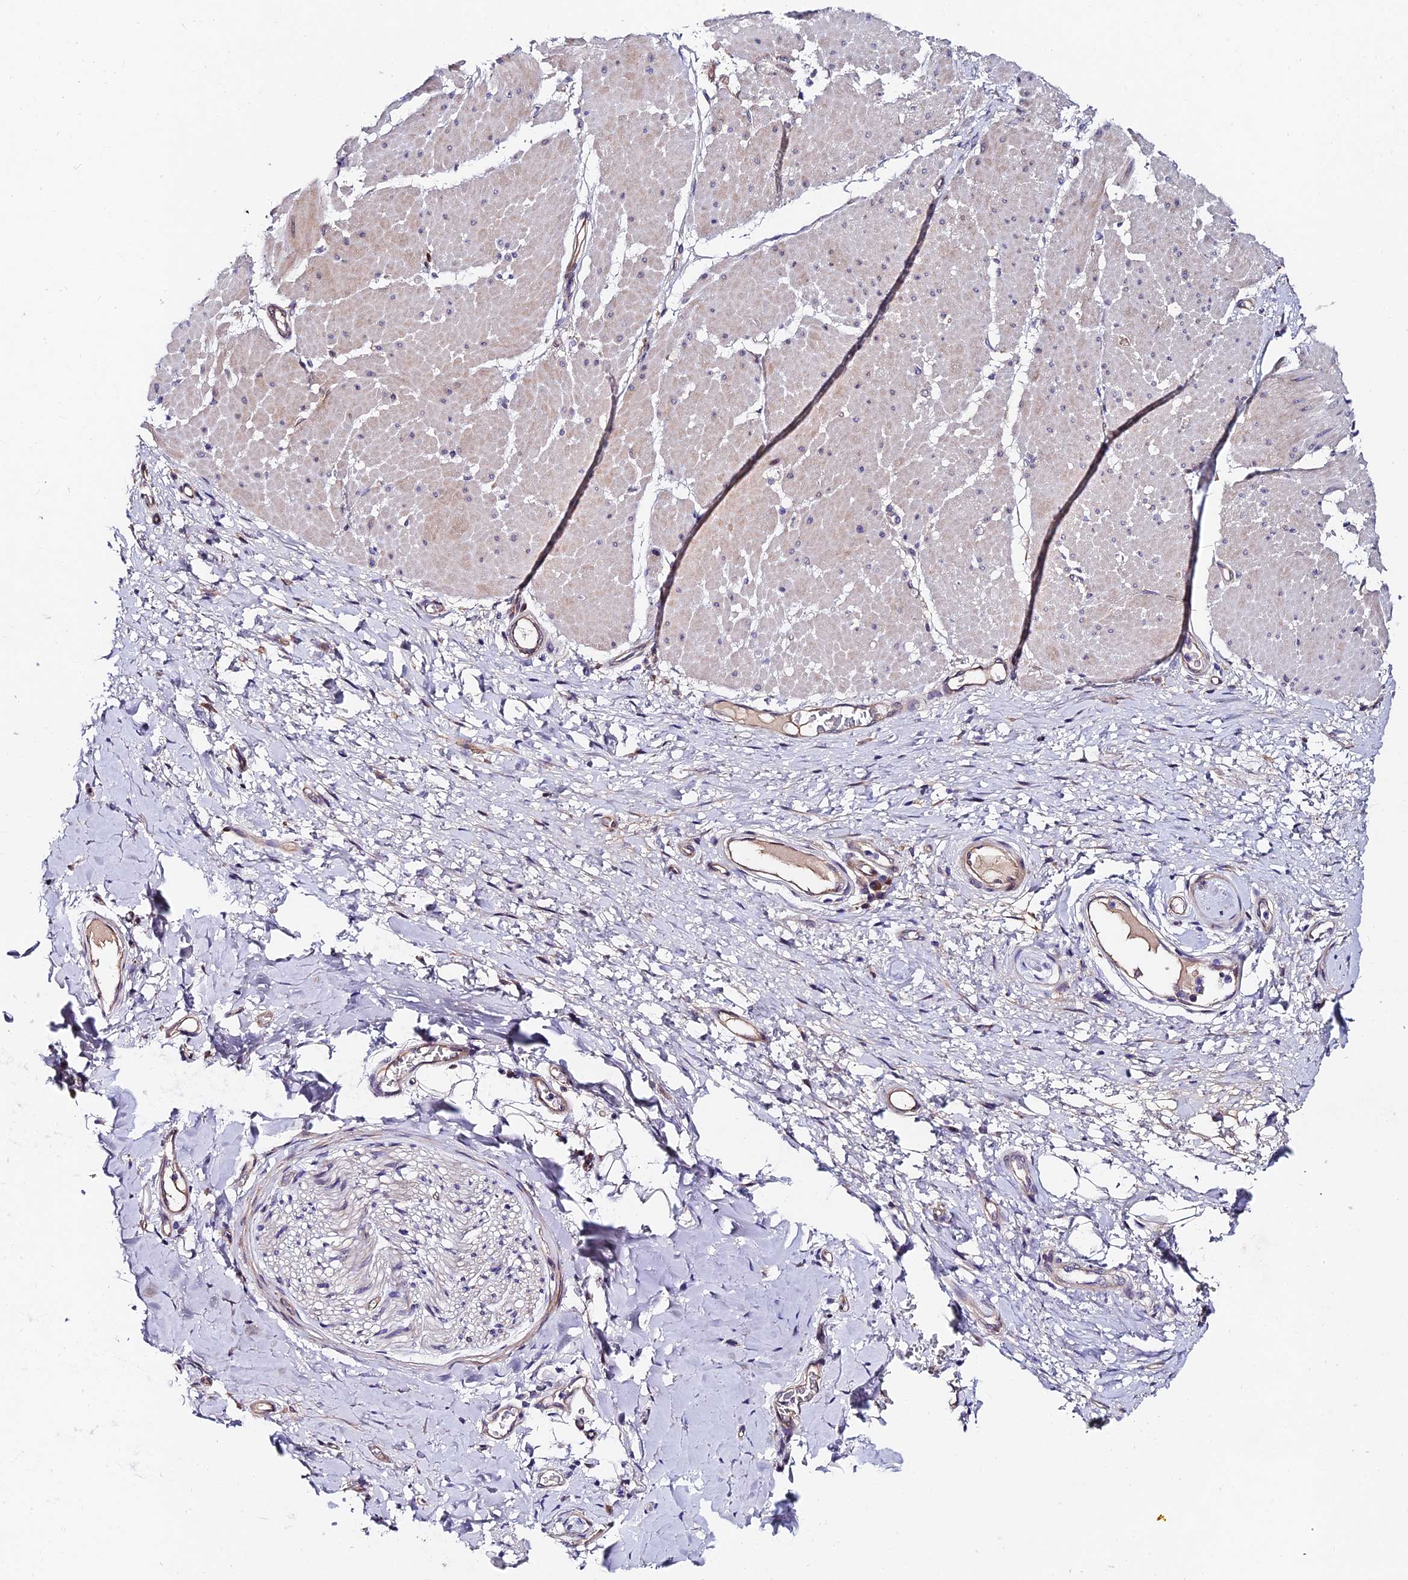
{"staining": {"intensity": "negative", "quantity": "none", "location": "none"}, "tissue": "adipose tissue", "cell_type": "Adipocytes", "image_type": "normal", "snomed": [{"axis": "morphology", "description": "Normal tissue, NOS"}, {"axis": "morphology", "description": "Adenocarcinoma, NOS"}, {"axis": "topography", "description": "Esophagus"}, {"axis": "topography", "description": "Stomach, upper"}, {"axis": "topography", "description": "Peripheral nerve tissue"}], "caption": "Immunohistochemistry (IHC) of normal adipose tissue displays no positivity in adipocytes.", "gene": "TRIM24", "patient": {"sex": "male", "age": 62}}